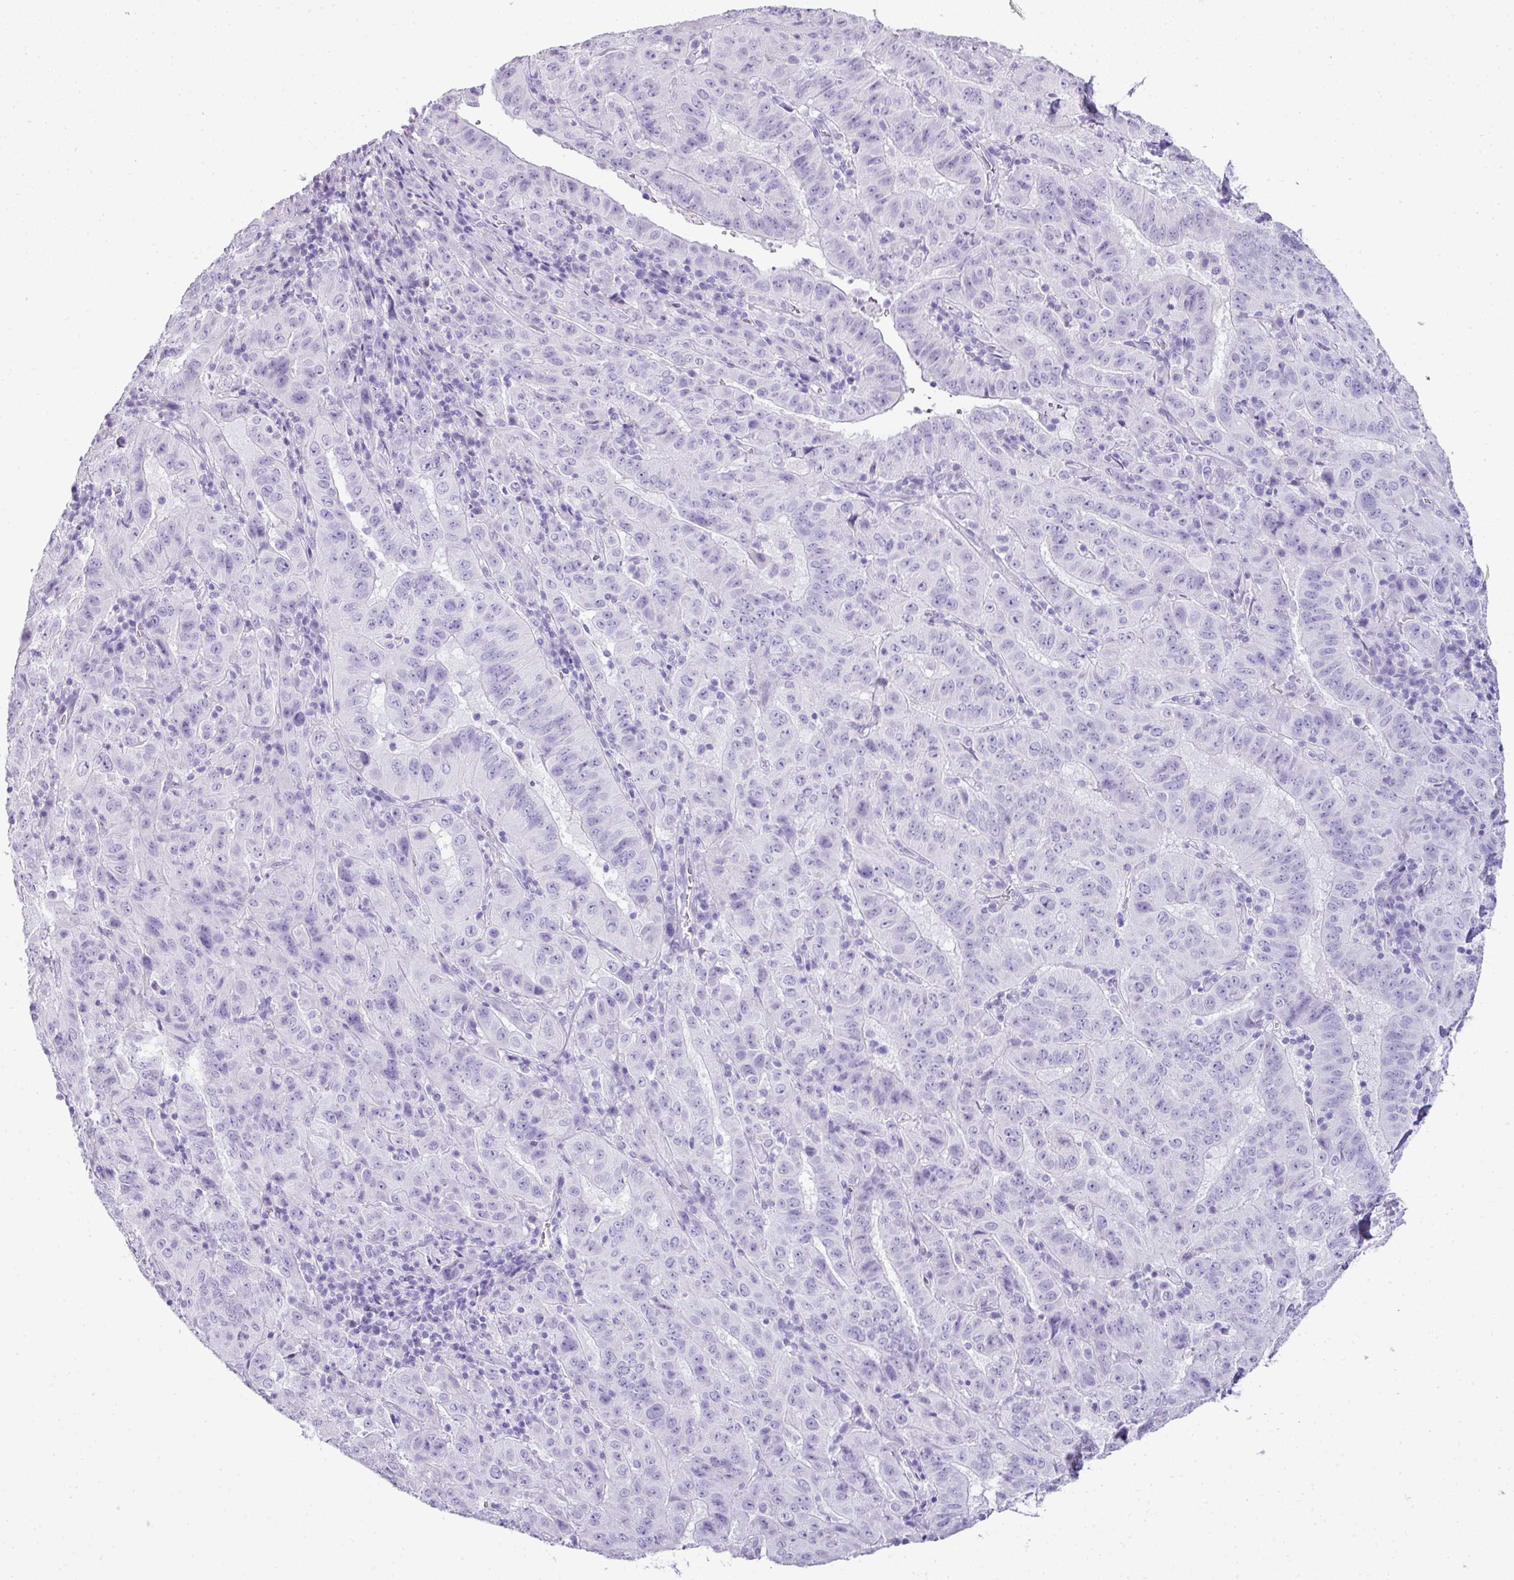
{"staining": {"intensity": "negative", "quantity": "none", "location": "none"}, "tissue": "pancreatic cancer", "cell_type": "Tumor cells", "image_type": "cancer", "snomed": [{"axis": "morphology", "description": "Adenocarcinoma, NOS"}, {"axis": "topography", "description": "Pancreas"}], "caption": "Immunohistochemical staining of pancreatic adenocarcinoma displays no significant expression in tumor cells. (DAB immunohistochemistry (IHC) with hematoxylin counter stain).", "gene": "TNP1", "patient": {"sex": "male", "age": 63}}